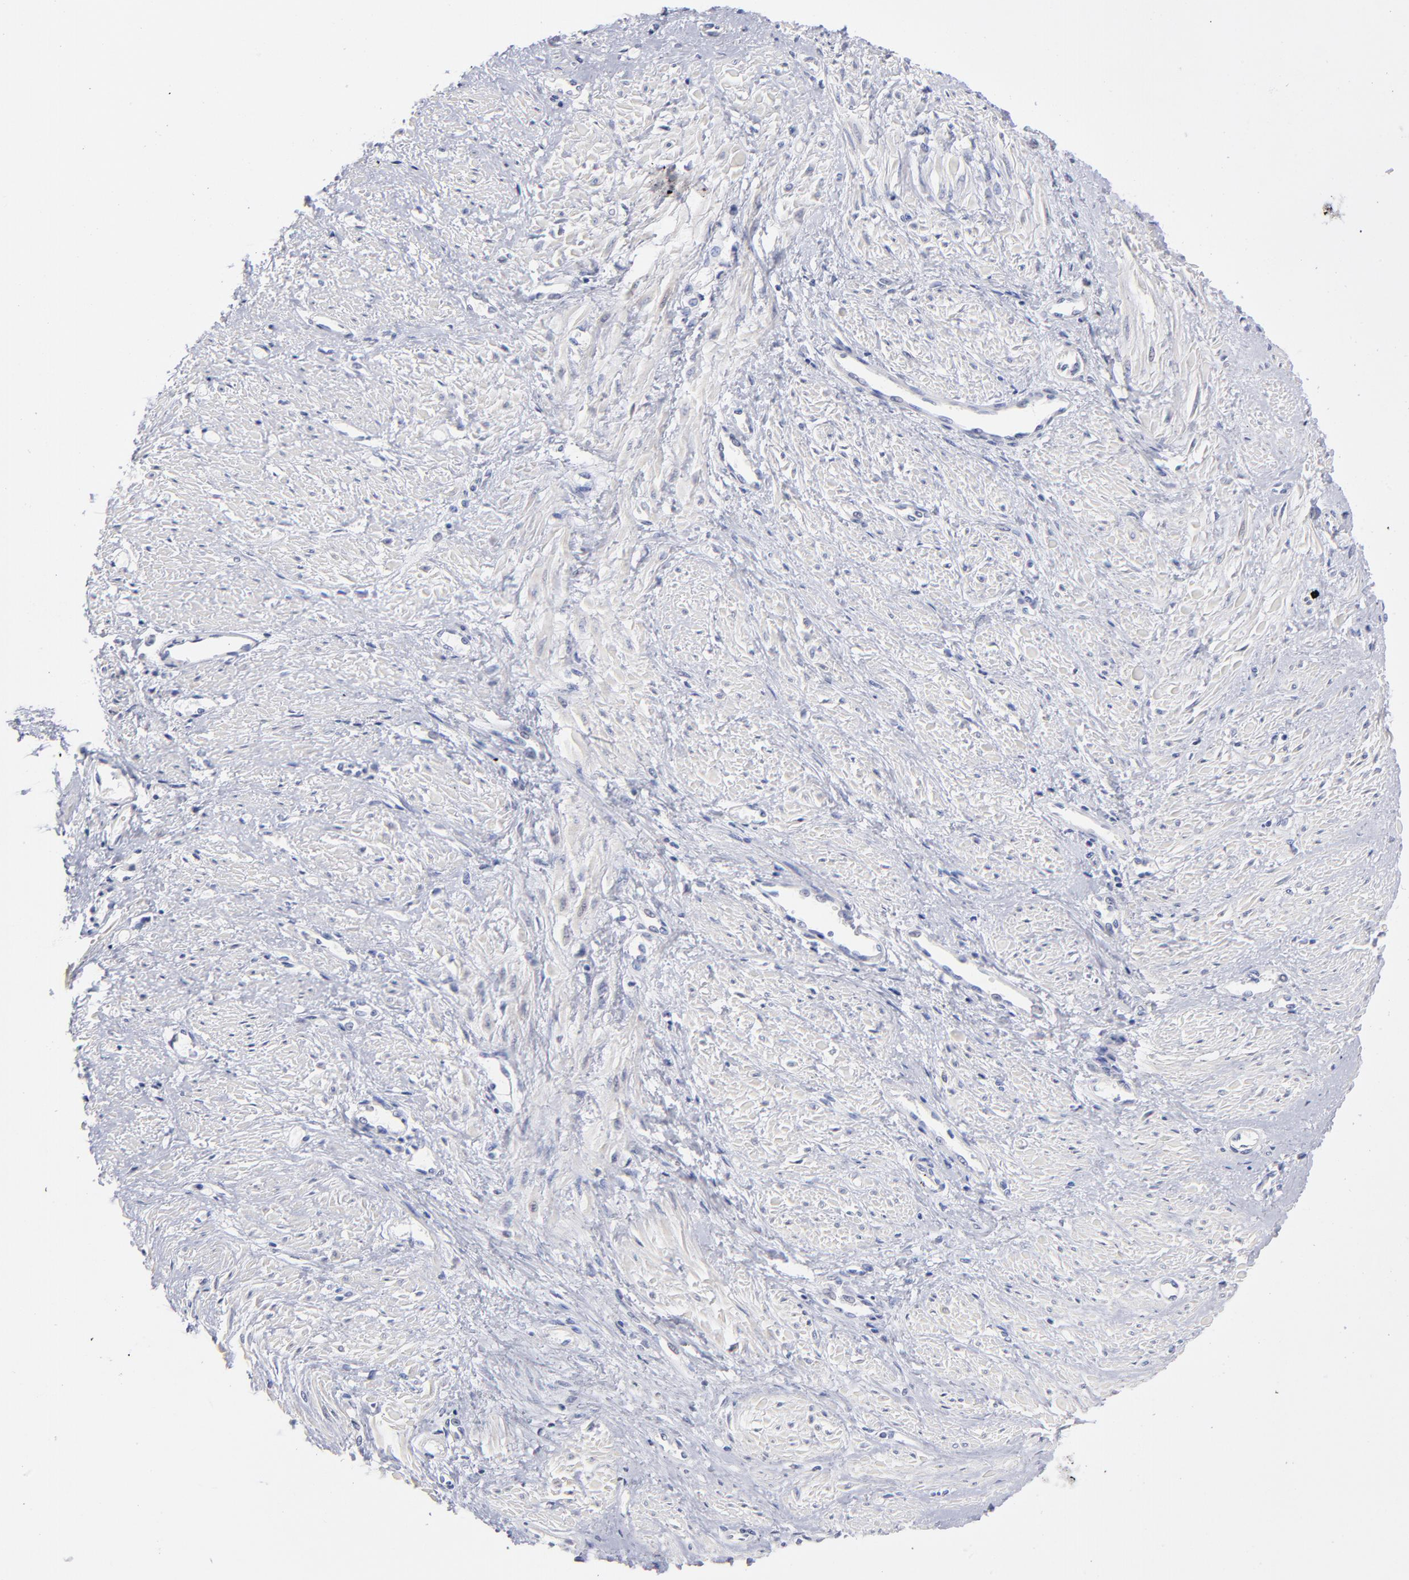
{"staining": {"intensity": "weak", "quantity": ">75%", "location": "cytoplasmic/membranous"}, "tissue": "smooth muscle", "cell_type": "Smooth muscle cells", "image_type": "normal", "snomed": [{"axis": "morphology", "description": "Normal tissue, NOS"}, {"axis": "topography", "description": "Smooth muscle"}, {"axis": "topography", "description": "Uterus"}], "caption": "Immunohistochemical staining of unremarkable smooth muscle exhibits weak cytoplasmic/membranous protein staining in approximately >75% of smooth muscle cells. (brown staining indicates protein expression, while blue staining denotes nuclei).", "gene": "MTHFD2", "patient": {"sex": "female", "age": 39}}